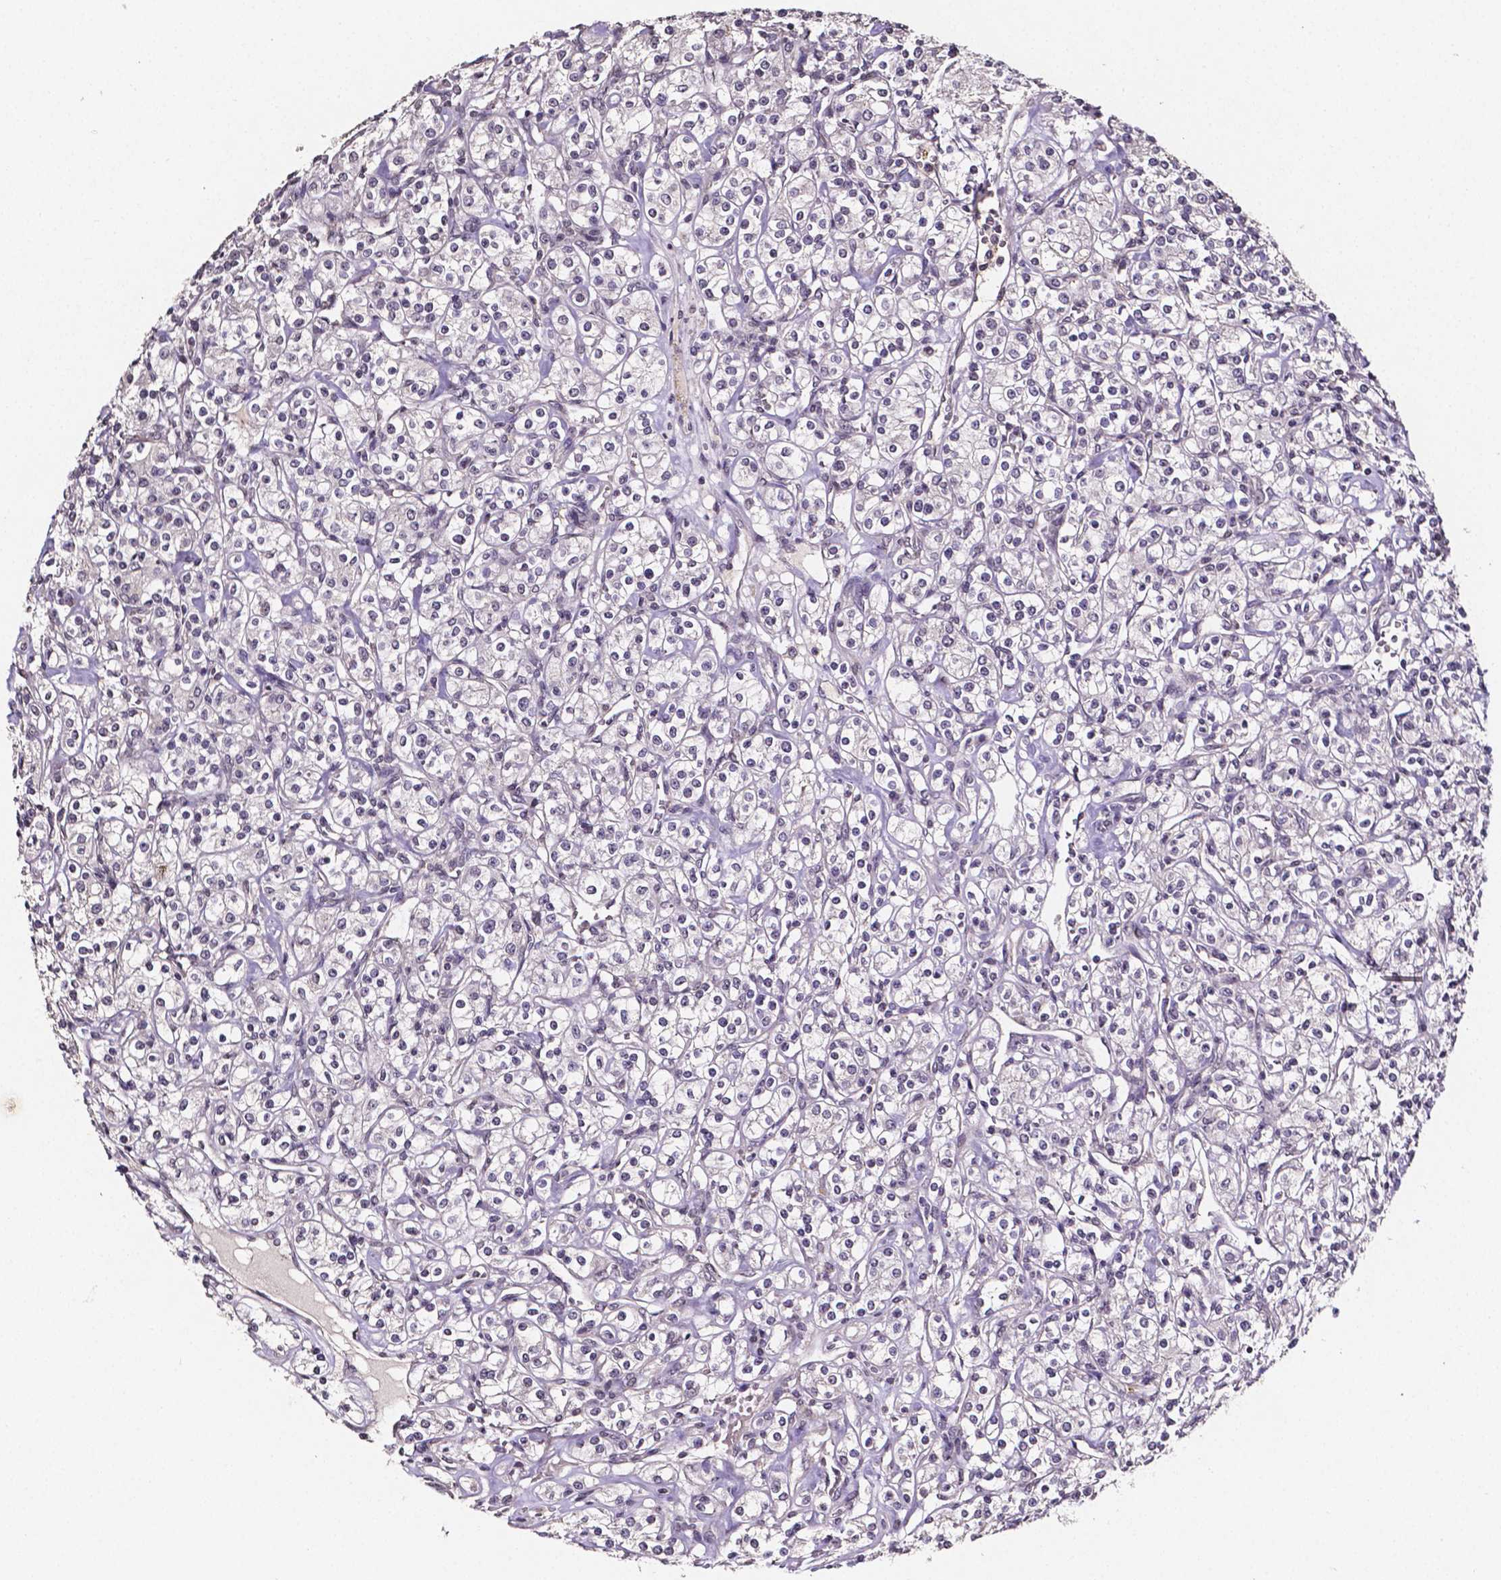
{"staining": {"intensity": "negative", "quantity": "none", "location": "none"}, "tissue": "renal cancer", "cell_type": "Tumor cells", "image_type": "cancer", "snomed": [{"axis": "morphology", "description": "Adenocarcinoma, NOS"}, {"axis": "topography", "description": "Kidney"}], "caption": "High magnification brightfield microscopy of renal adenocarcinoma stained with DAB (3,3'-diaminobenzidine) (brown) and counterstained with hematoxylin (blue): tumor cells show no significant staining. (DAB immunohistochemistry (IHC) with hematoxylin counter stain).", "gene": "NRGN", "patient": {"sex": "male", "age": 77}}